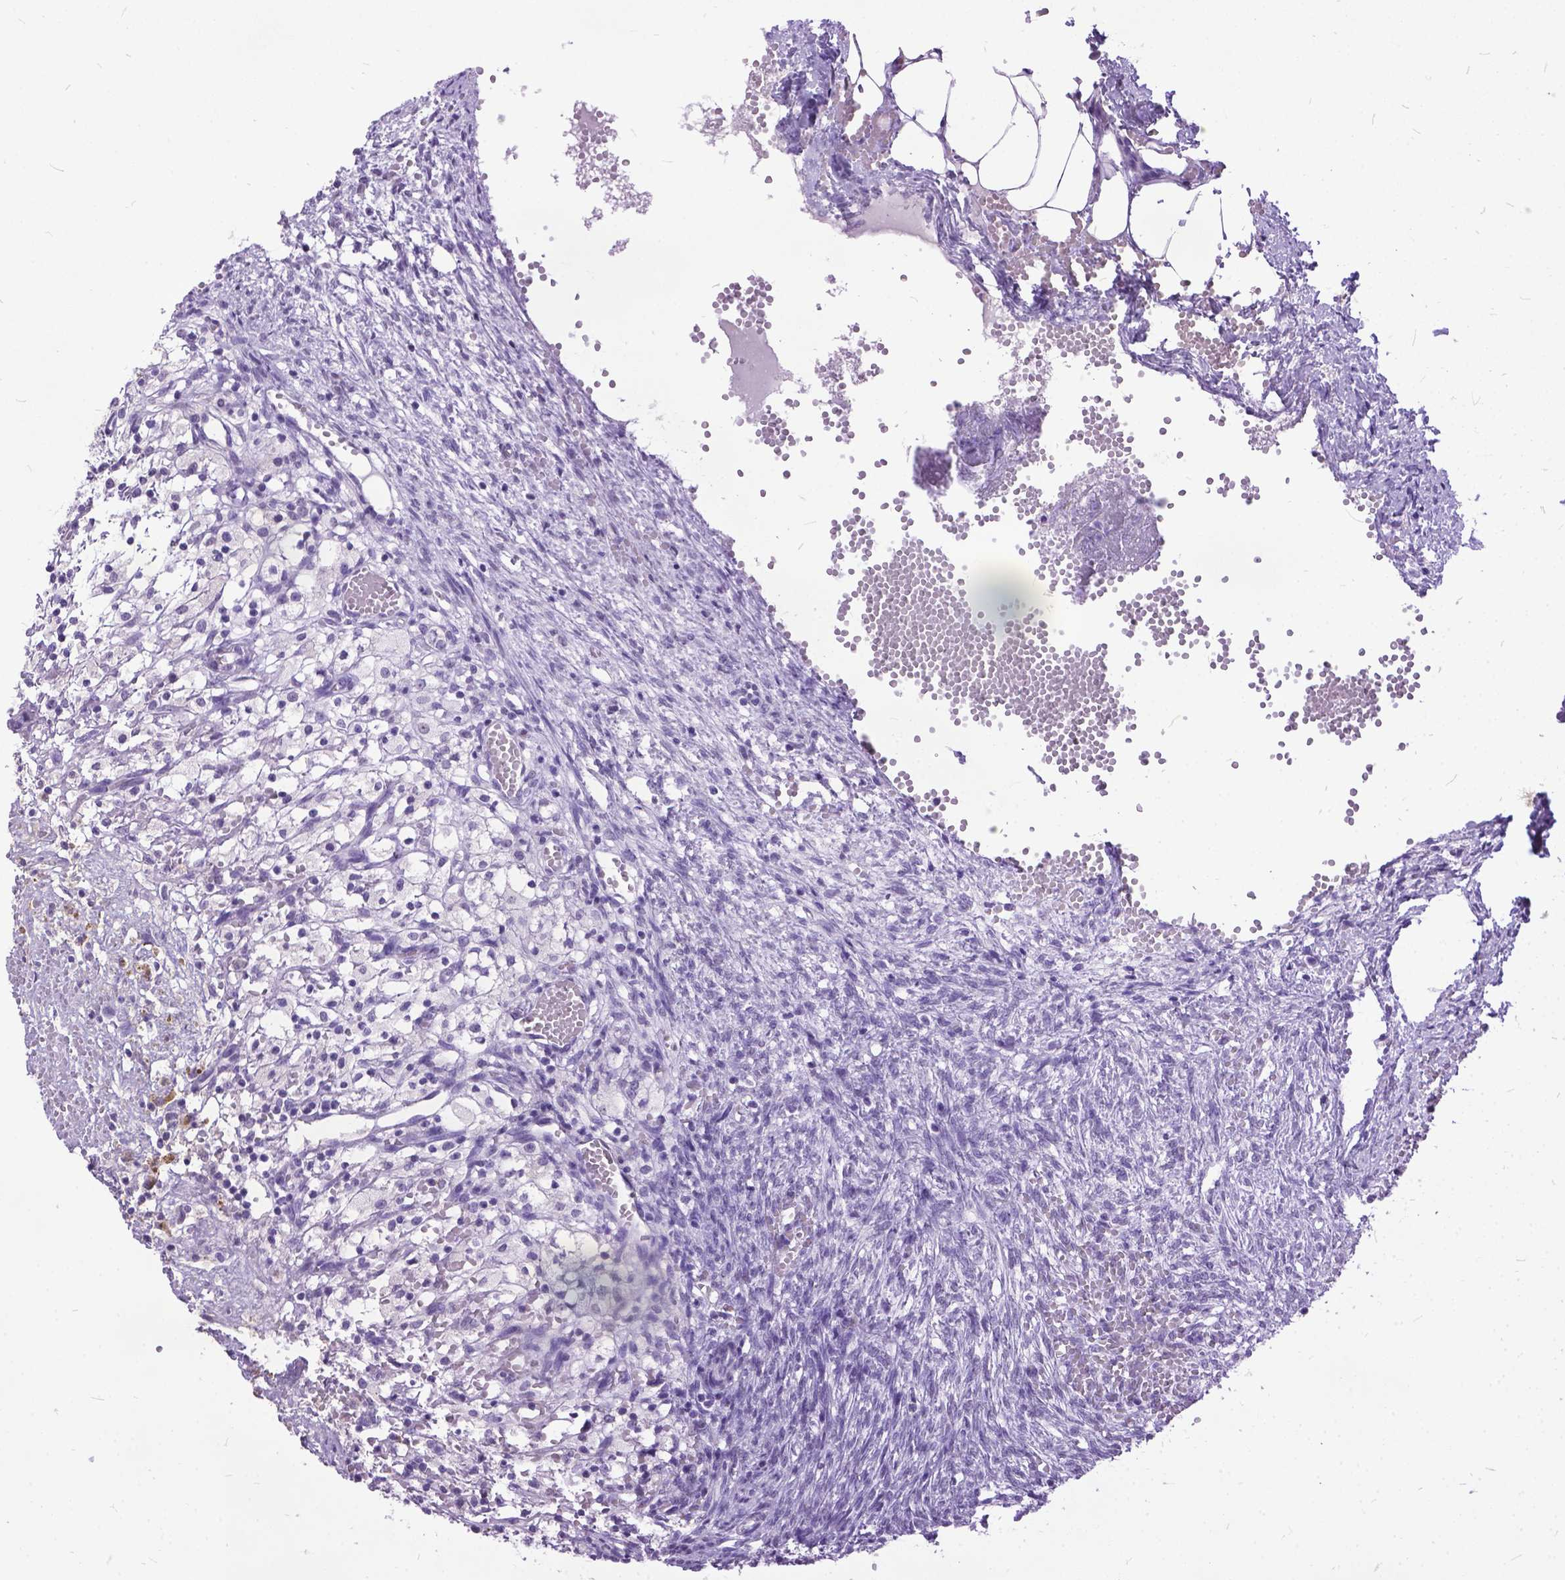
{"staining": {"intensity": "negative", "quantity": "none", "location": "none"}, "tissue": "ovary", "cell_type": "Ovarian stroma cells", "image_type": "normal", "snomed": [{"axis": "morphology", "description": "Normal tissue, NOS"}, {"axis": "topography", "description": "Ovary"}], "caption": "IHC micrograph of unremarkable ovary: human ovary stained with DAB (3,3'-diaminobenzidine) demonstrates no significant protein positivity in ovarian stroma cells. (DAB immunohistochemistry (IHC) with hematoxylin counter stain).", "gene": "MARCHF10", "patient": {"sex": "female", "age": 46}}